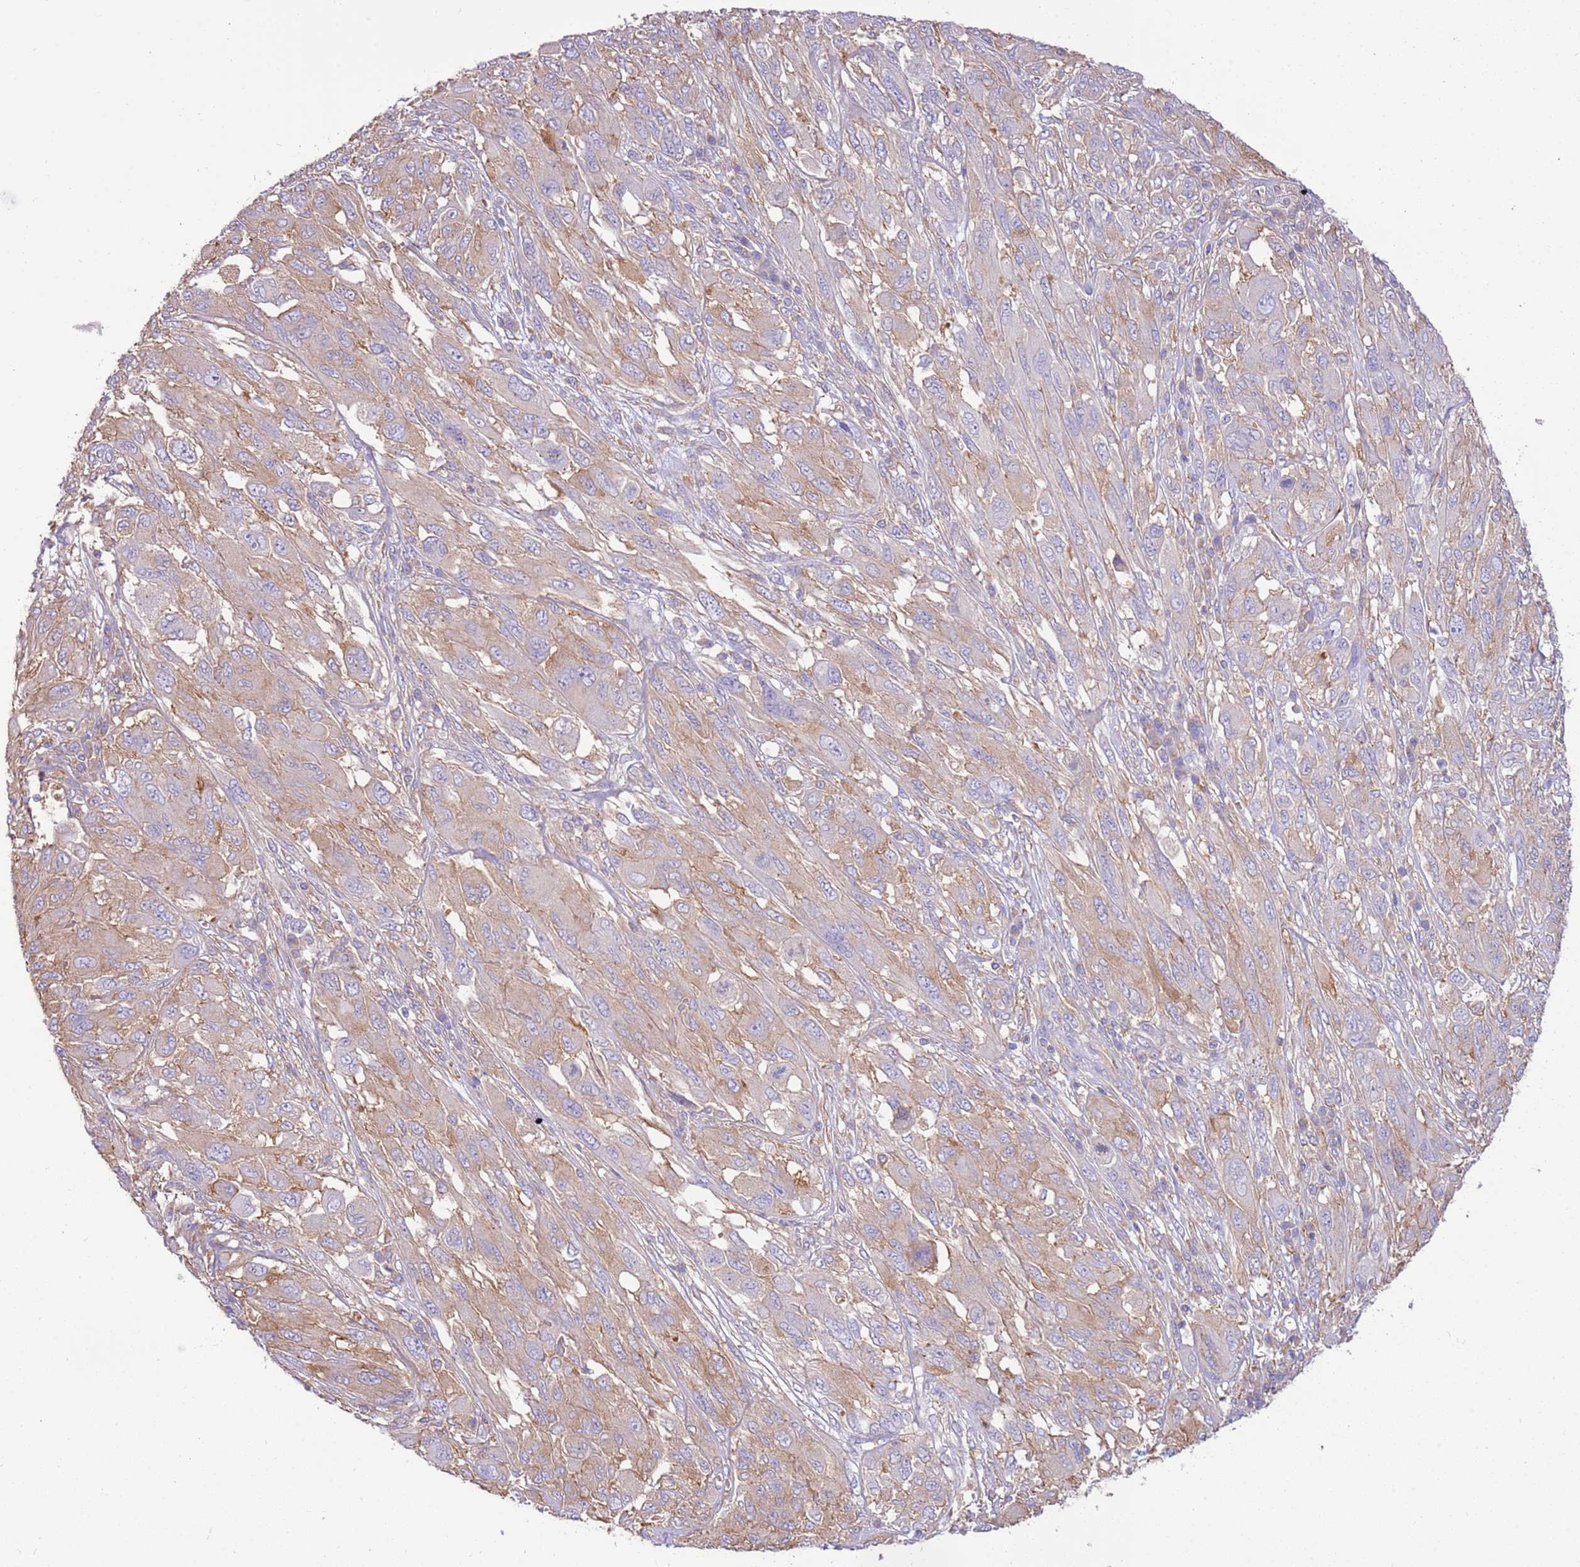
{"staining": {"intensity": "weak", "quantity": "25%-75%", "location": "cytoplasmic/membranous"}, "tissue": "melanoma", "cell_type": "Tumor cells", "image_type": "cancer", "snomed": [{"axis": "morphology", "description": "Malignant melanoma, NOS"}, {"axis": "topography", "description": "Skin"}], "caption": "Malignant melanoma tissue reveals weak cytoplasmic/membranous expression in about 25%-75% of tumor cells", "gene": "NAALADL1", "patient": {"sex": "female", "age": 91}}